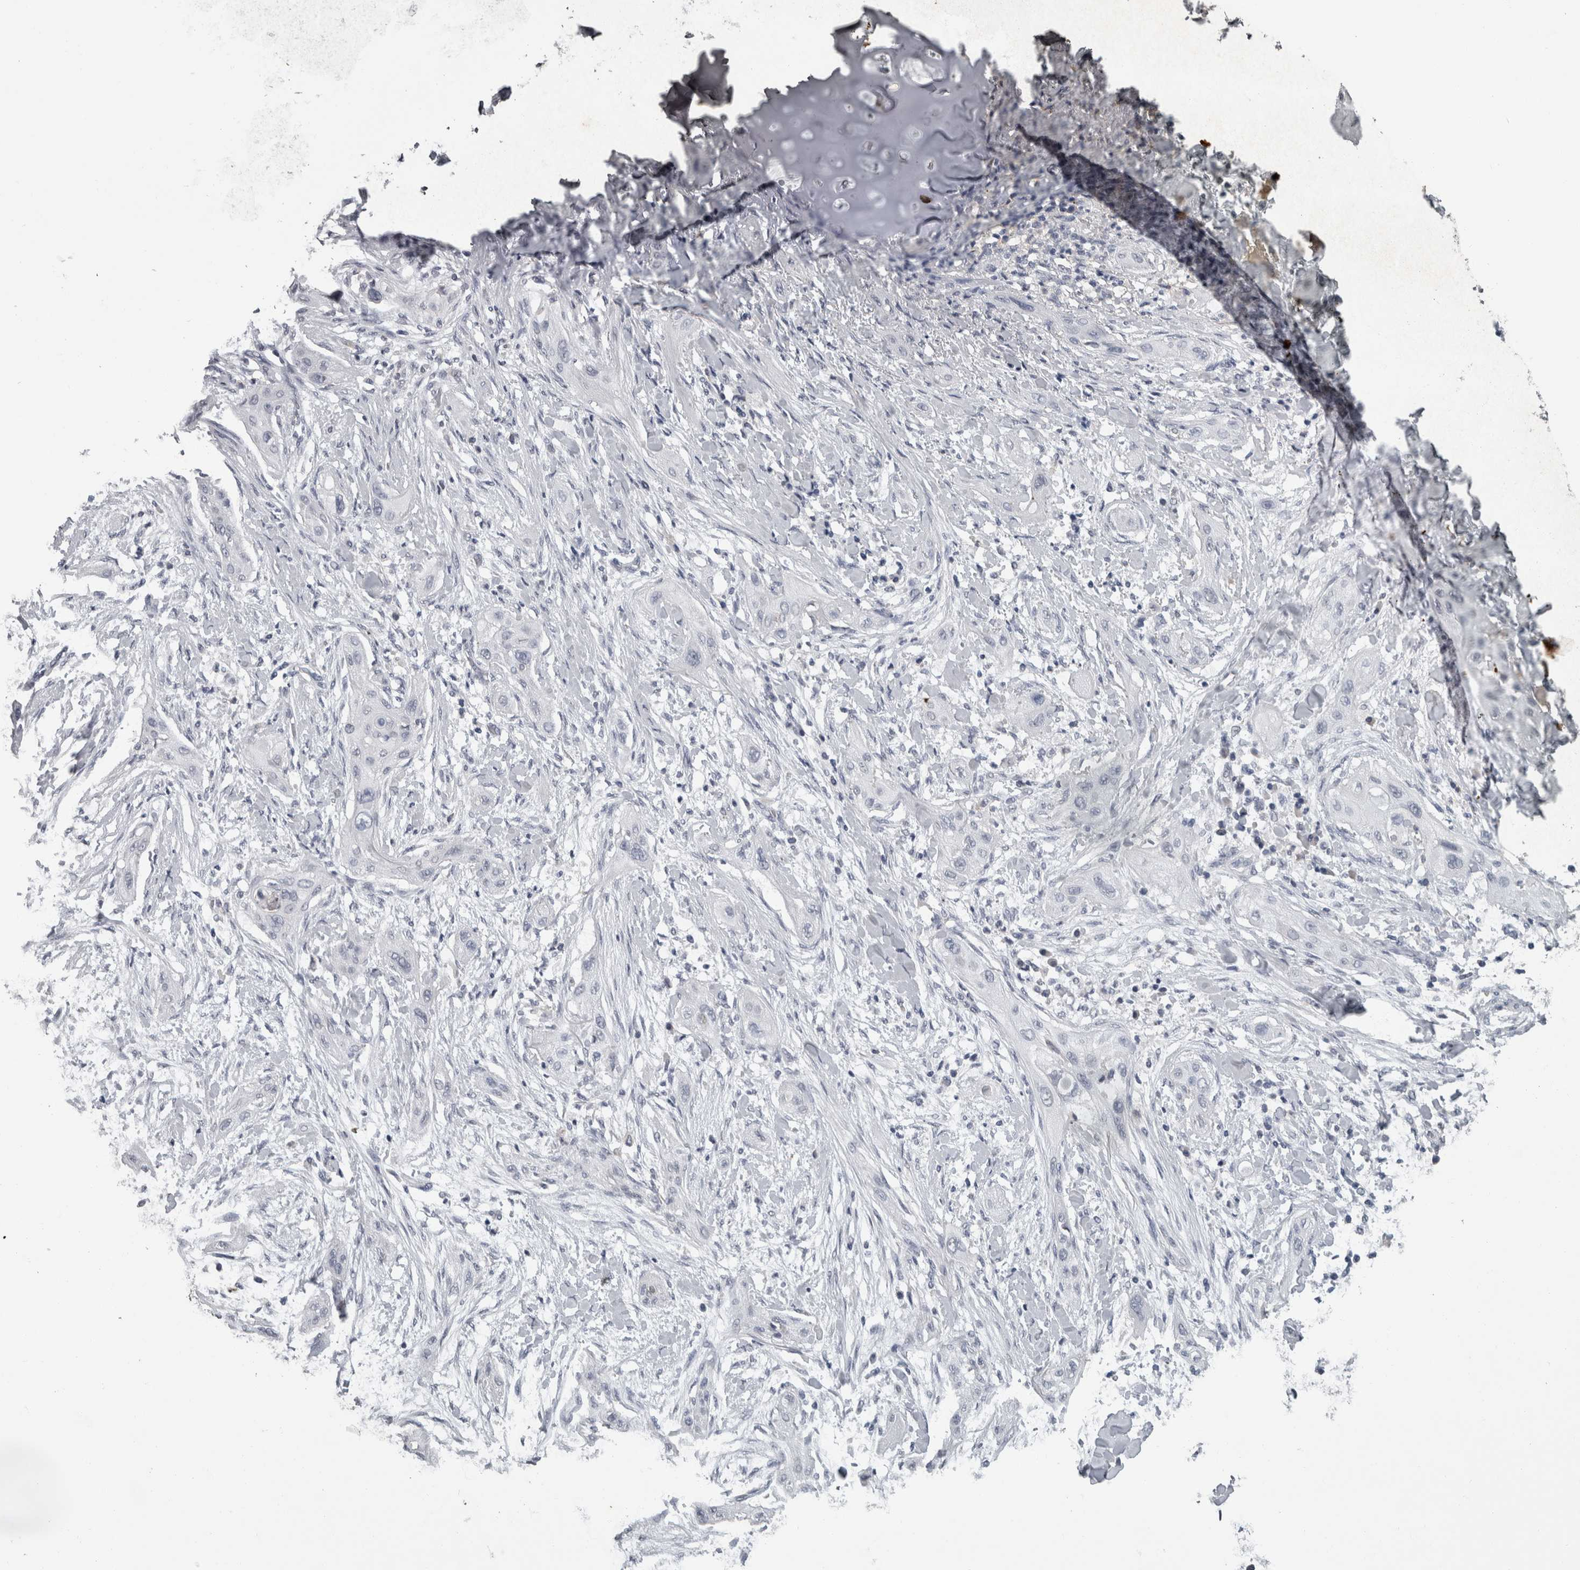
{"staining": {"intensity": "negative", "quantity": "none", "location": "none"}, "tissue": "lung cancer", "cell_type": "Tumor cells", "image_type": "cancer", "snomed": [{"axis": "morphology", "description": "Squamous cell carcinoma, NOS"}, {"axis": "topography", "description": "Lung"}], "caption": "Immunohistochemistry of lung squamous cell carcinoma reveals no staining in tumor cells.", "gene": "PIK3AP1", "patient": {"sex": "female", "age": 47}}